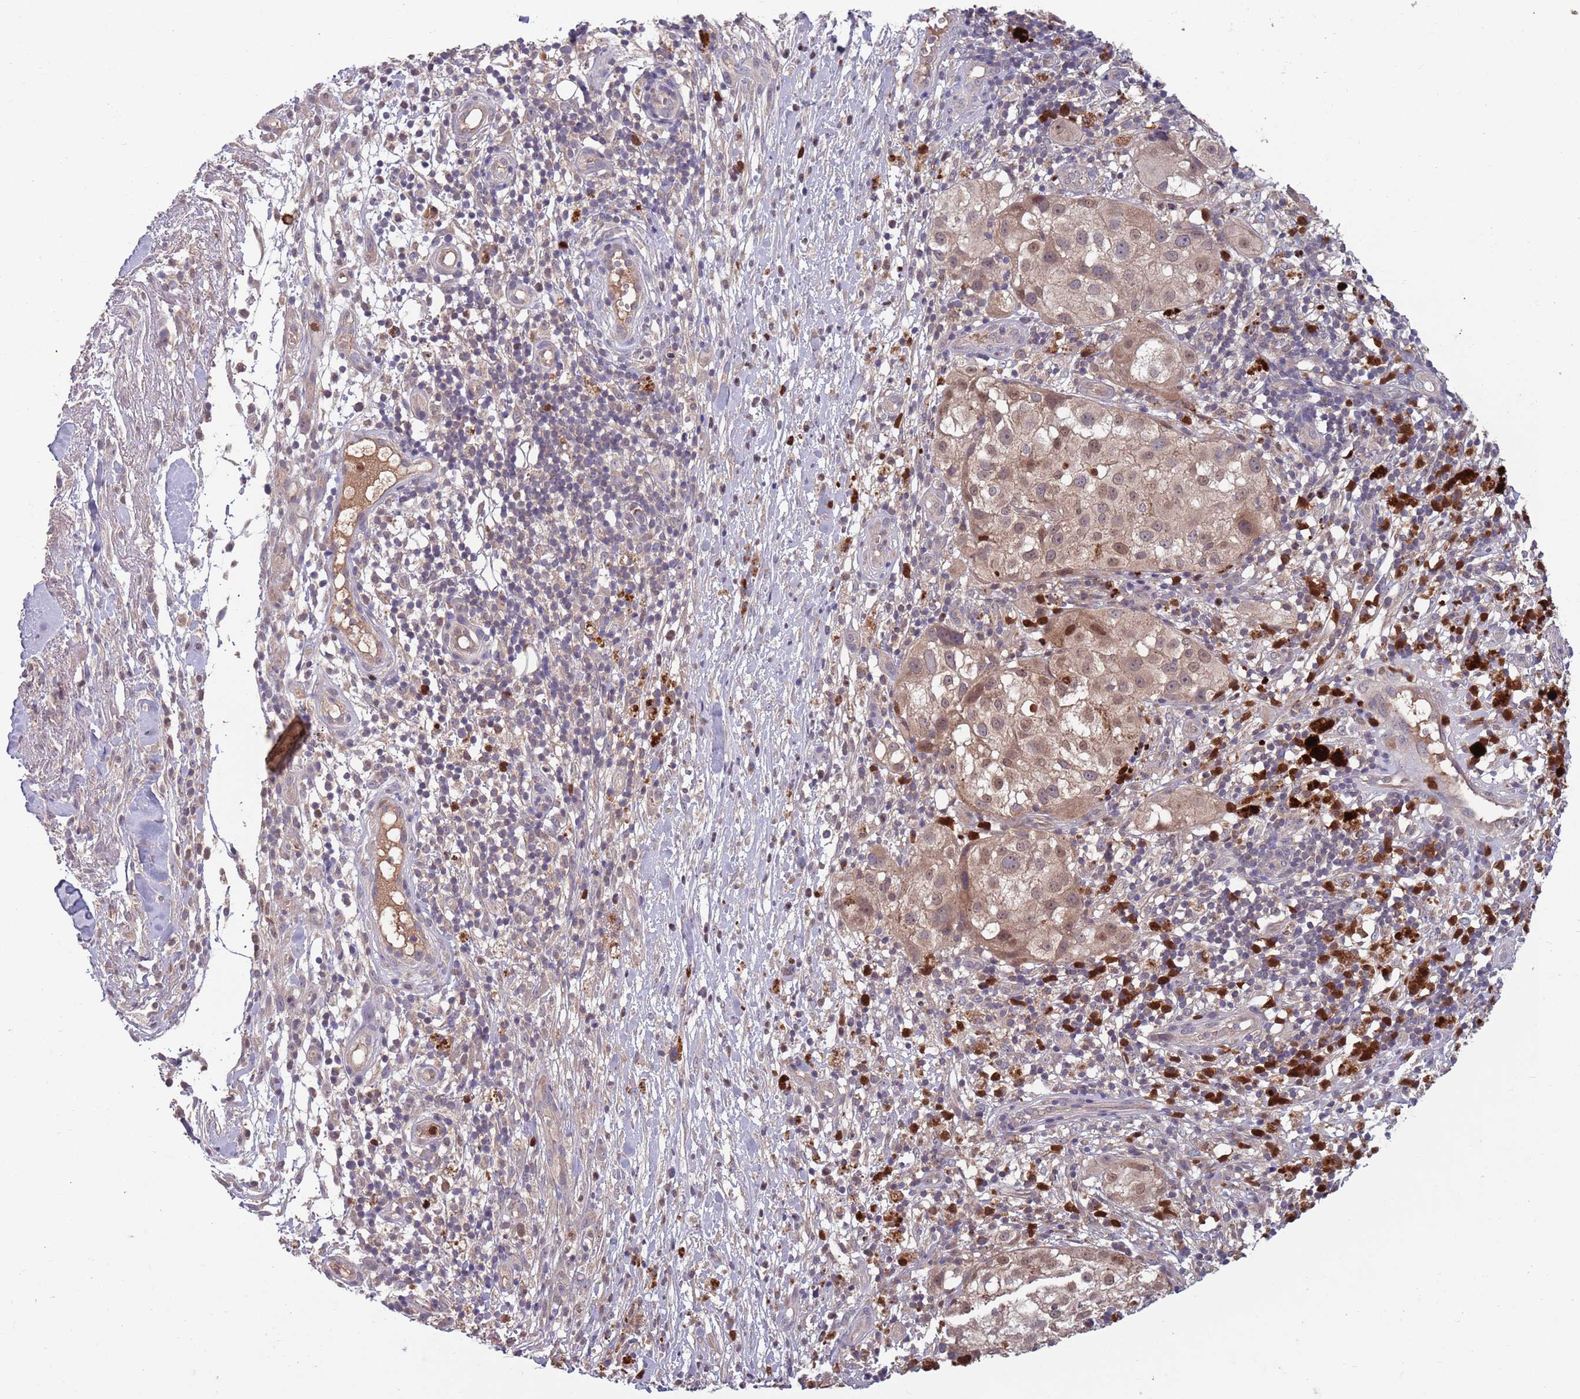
{"staining": {"intensity": "weak", "quantity": ">75%", "location": "cytoplasmic/membranous"}, "tissue": "melanoma", "cell_type": "Tumor cells", "image_type": "cancer", "snomed": [{"axis": "morphology", "description": "Normal morphology"}, {"axis": "morphology", "description": "Malignant melanoma, NOS"}, {"axis": "topography", "description": "Skin"}], "caption": "Melanoma stained with IHC displays weak cytoplasmic/membranous positivity in about >75% of tumor cells.", "gene": "TYW1", "patient": {"sex": "female", "age": 72}}